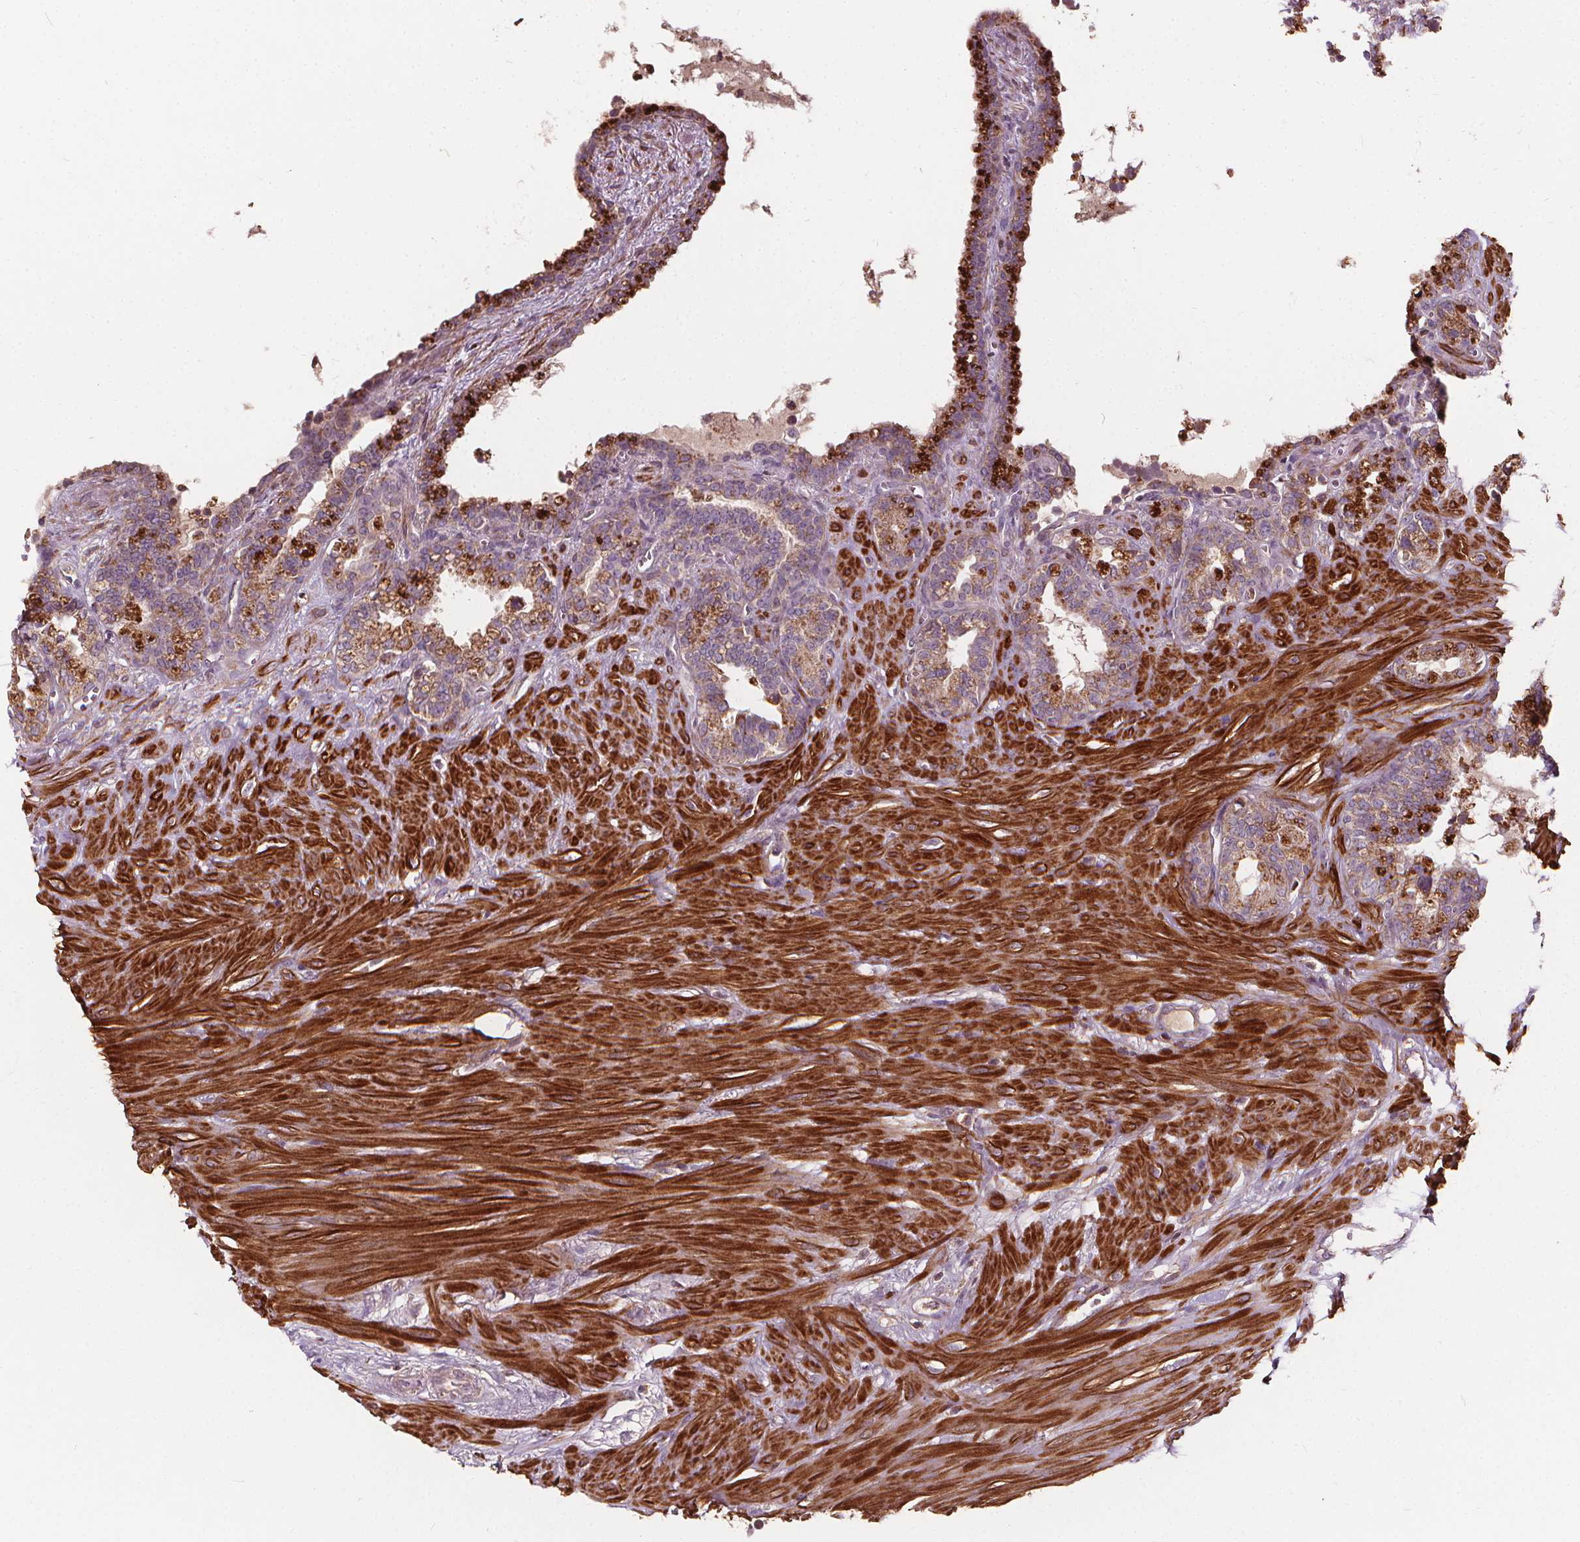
{"staining": {"intensity": "weak", "quantity": "25%-75%", "location": "cytoplasmic/membranous"}, "tissue": "seminal vesicle", "cell_type": "Glandular cells", "image_type": "normal", "snomed": [{"axis": "morphology", "description": "Normal tissue, NOS"}, {"axis": "morphology", "description": "Urothelial carcinoma, NOS"}, {"axis": "topography", "description": "Urinary bladder"}, {"axis": "topography", "description": "Seminal veicle"}], "caption": "Glandular cells demonstrate low levels of weak cytoplasmic/membranous positivity in approximately 25%-75% of cells in unremarkable human seminal vesicle. (brown staining indicates protein expression, while blue staining denotes nuclei).", "gene": "ORAI2", "patient": {"sex": "male", "age": 76}}